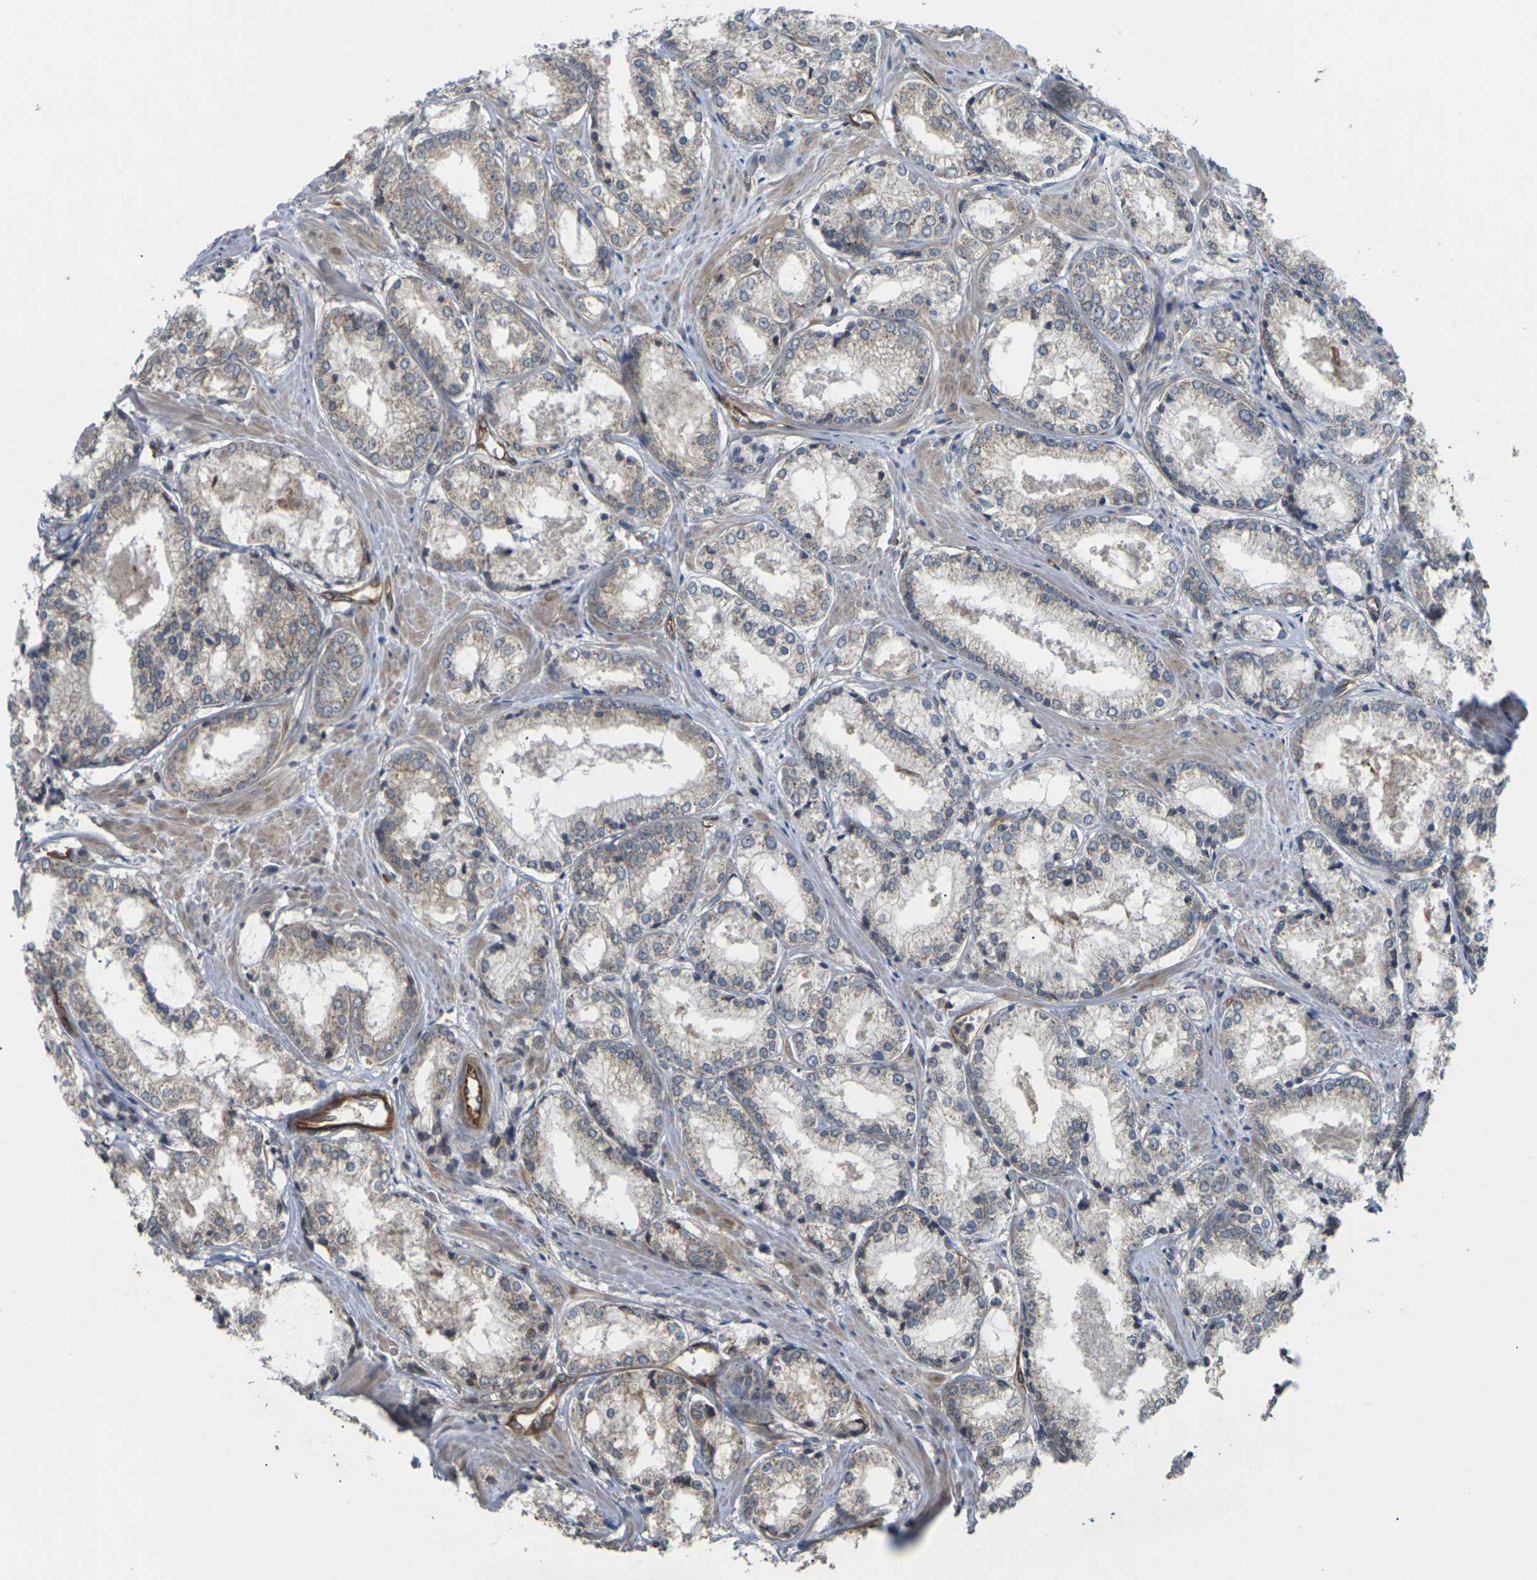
{"staining": {"intensity": "negative", "quantity": "none", "location": "none"}, "tissue": "prostate cancer", "cell_type": "Tumor cells", "image_type": "cancer", "snomed": [{"axis": "morphology", "description": "Adenocarcinoma, Low grade"}, {"axis": "topography", "description": "Prostate"}], "caption": "High power microscopy histopathology image of an IHC micrograph of prostate adenocarcinoma (low-grade), revealing no significant expression in tumor cells.", "gene": "DKK2", "patient": {"sex": "male", "age": 64}}